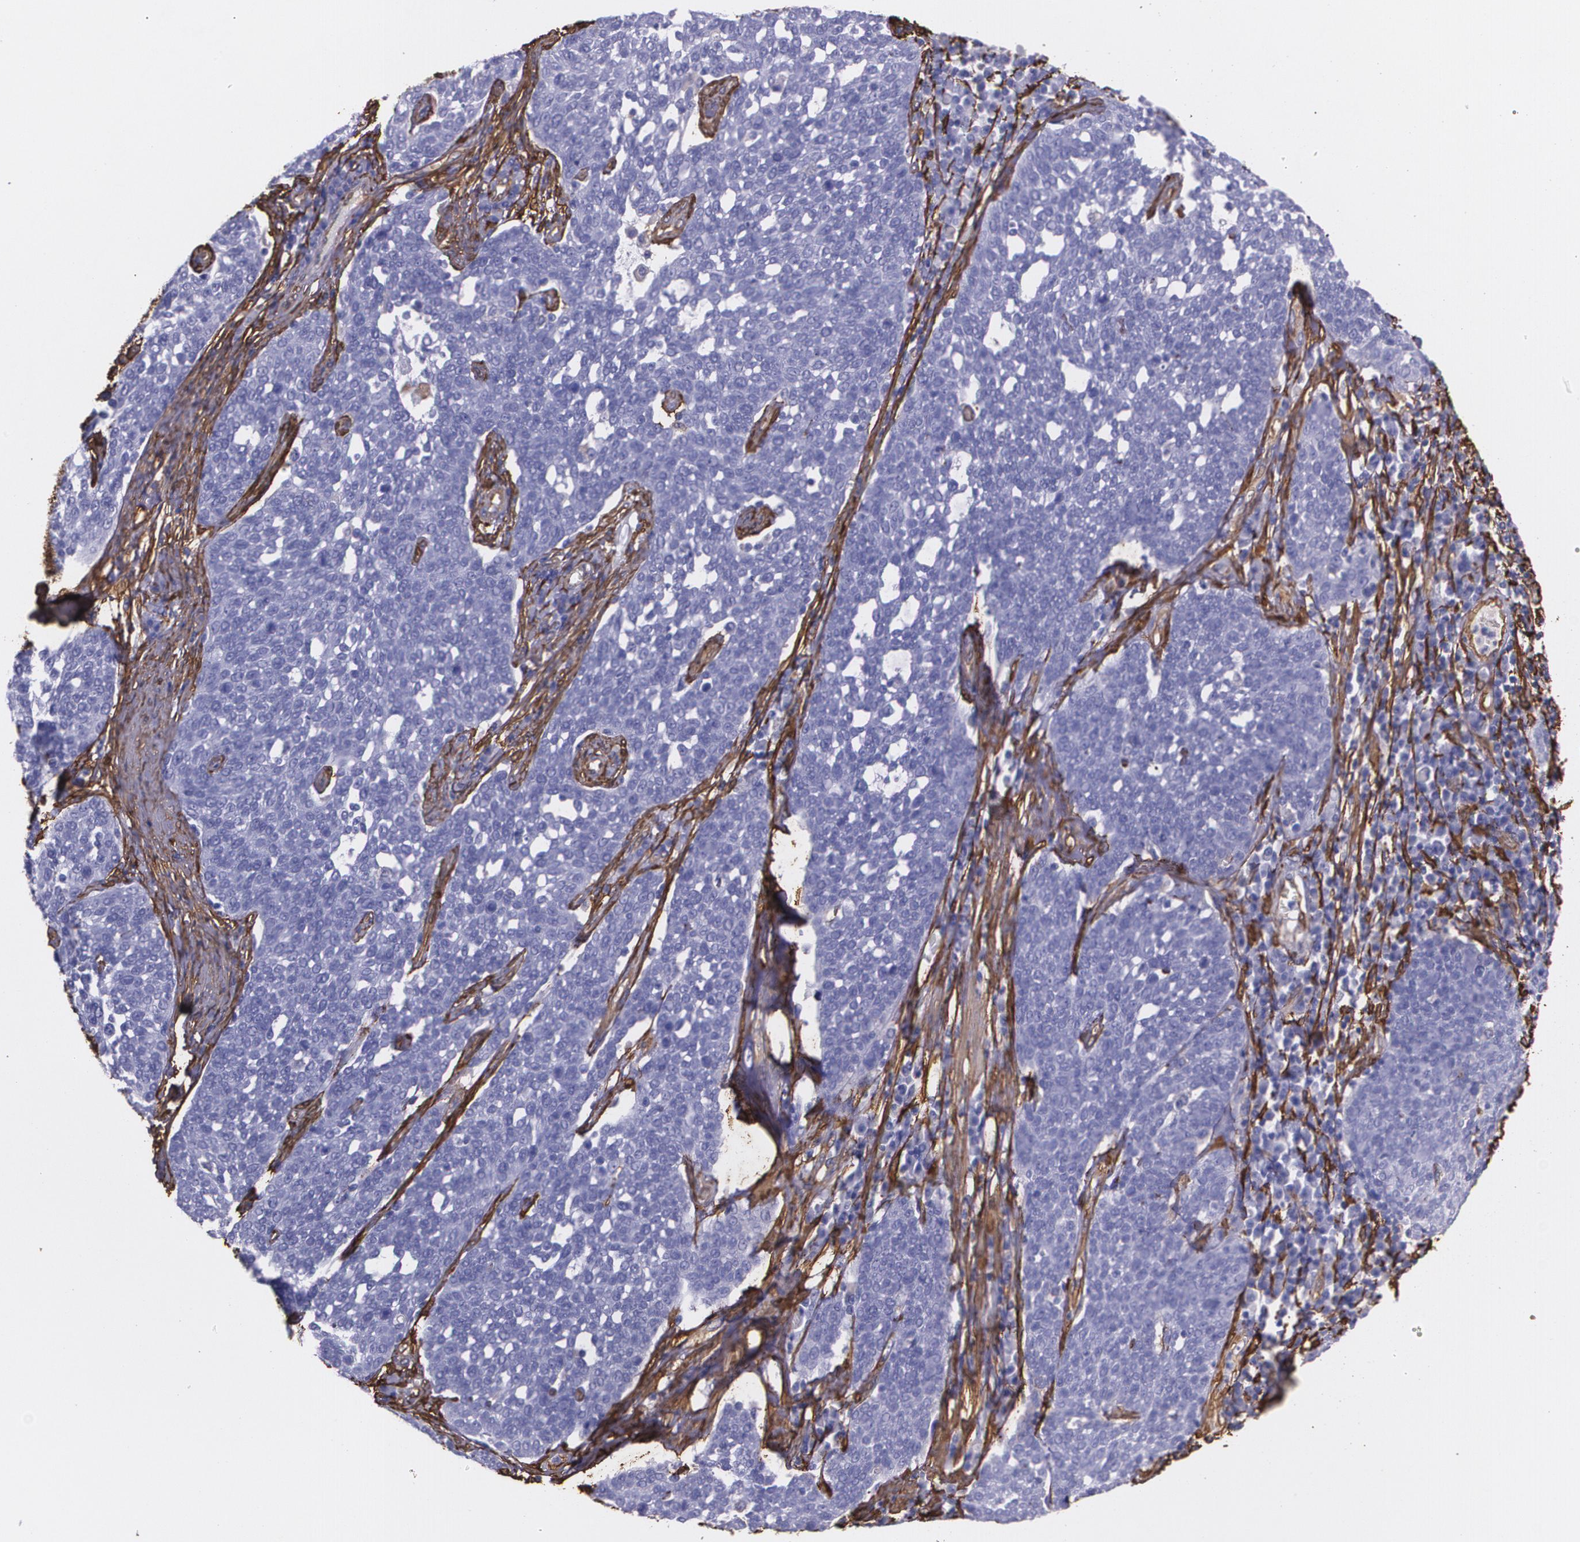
{"staining": {"intensity": "negative", "quantity": "none", "location": "none"}, "tissue": "cervical cancer", "cell_type": "Tumor cells", "image_type": "cancer", "snomed": [{"axis": "morphology", "description": "Squamous cell carcinoma, NOS"}, {"axis": "topography", "description": "Cervix"}], "caption": "High power microscopy histopathology image of an IHC image of squamous cell carcinoma (cervical), revealing no significant expression in tumor cells. (DAB IHC, high magnification).", "gene": "MMP2", "patient": {"sex": "female", "age": 34}}